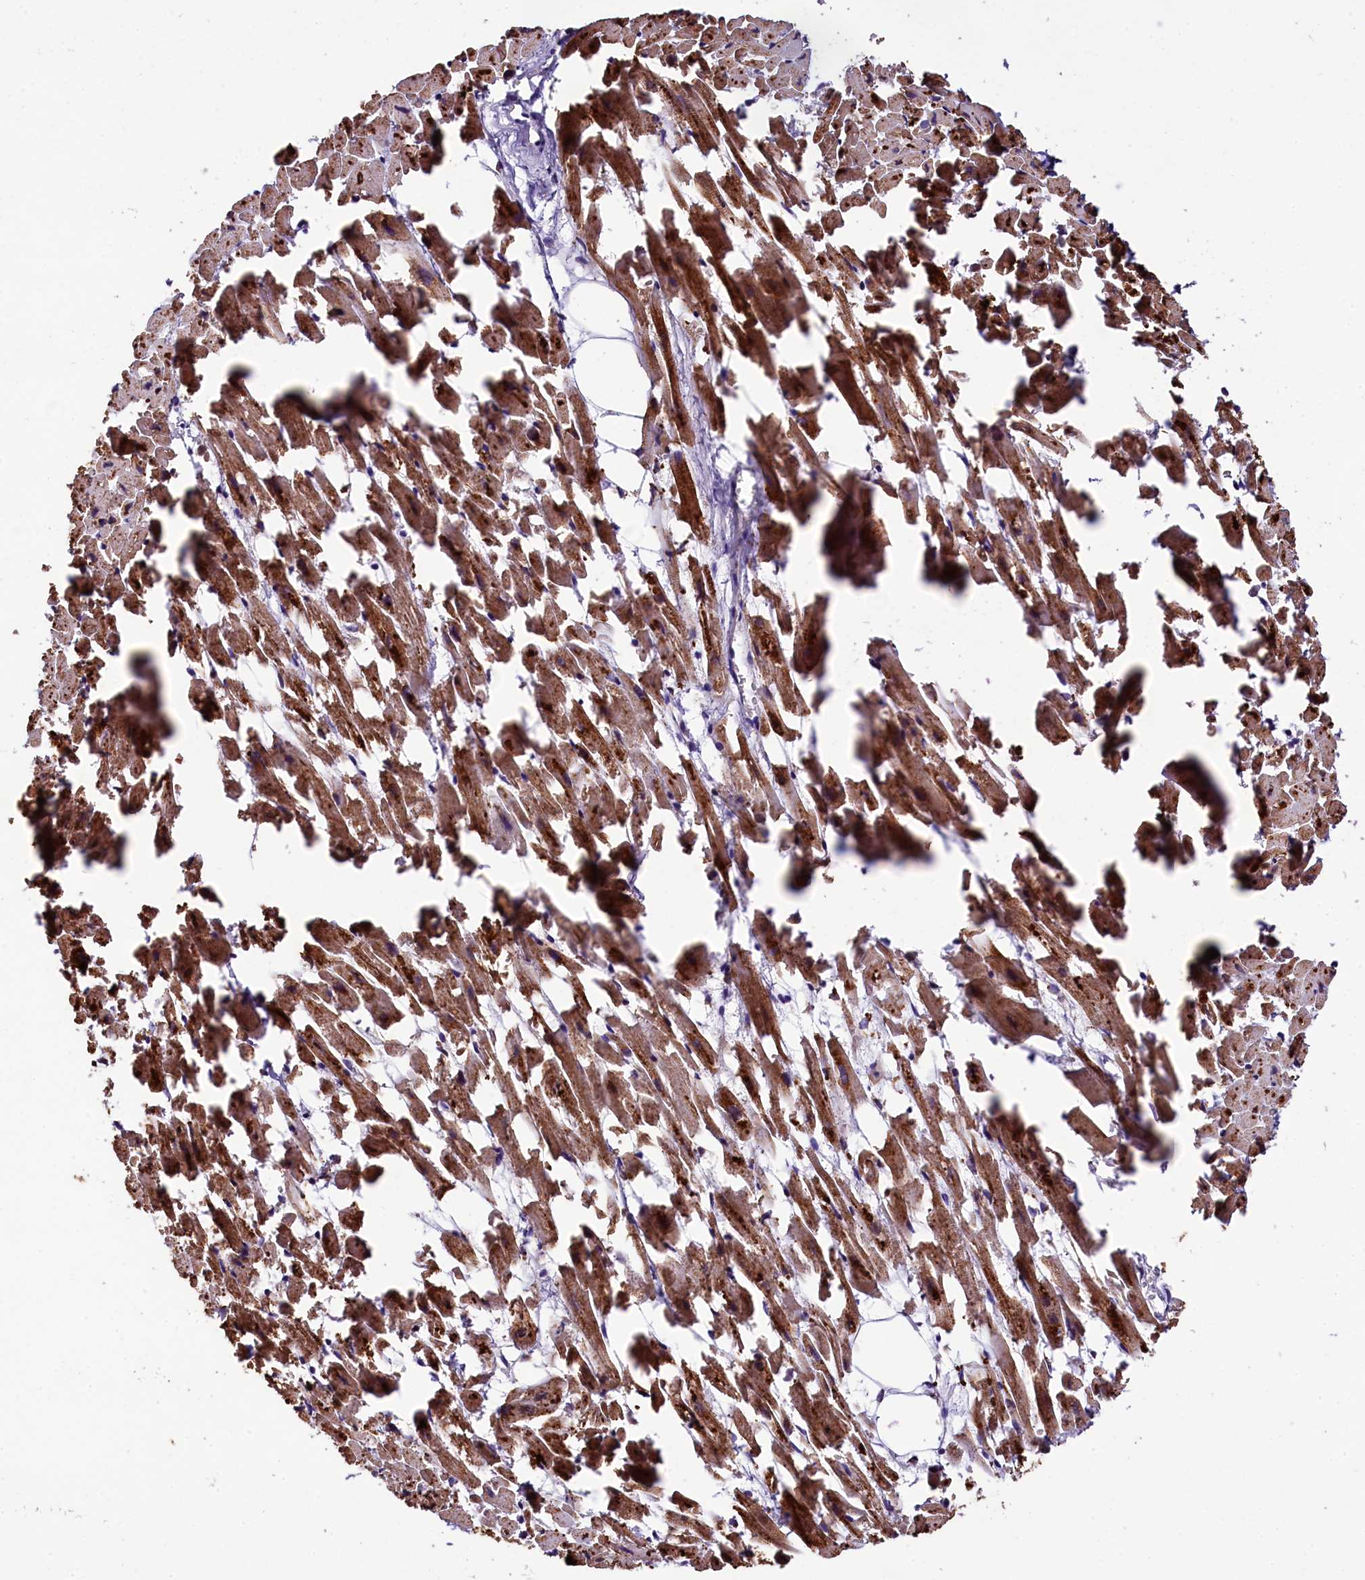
{"staining": {"intensity": "strong", "quantity": ">75%", "location": "cytoplasmic/membranous"}, "tissue": "heart muscle", "cell_type": "Cardiomyocytes", "image_type": "normal", "snomed": [{"axis": "morphology", "description": "Normal tissue, NOS"}, {"axis": "topography", "description": "Heart"}], "caption": "The photomicrograph displays a brown stain indicating the presence of a protein in the cytoplasmic/membranous of cardiomyocytes in heart muscle. (IHC, brightfield microscopy, high magnification).", "gene": "KLC2", "patient": {"sex": "female", "age": 64}}